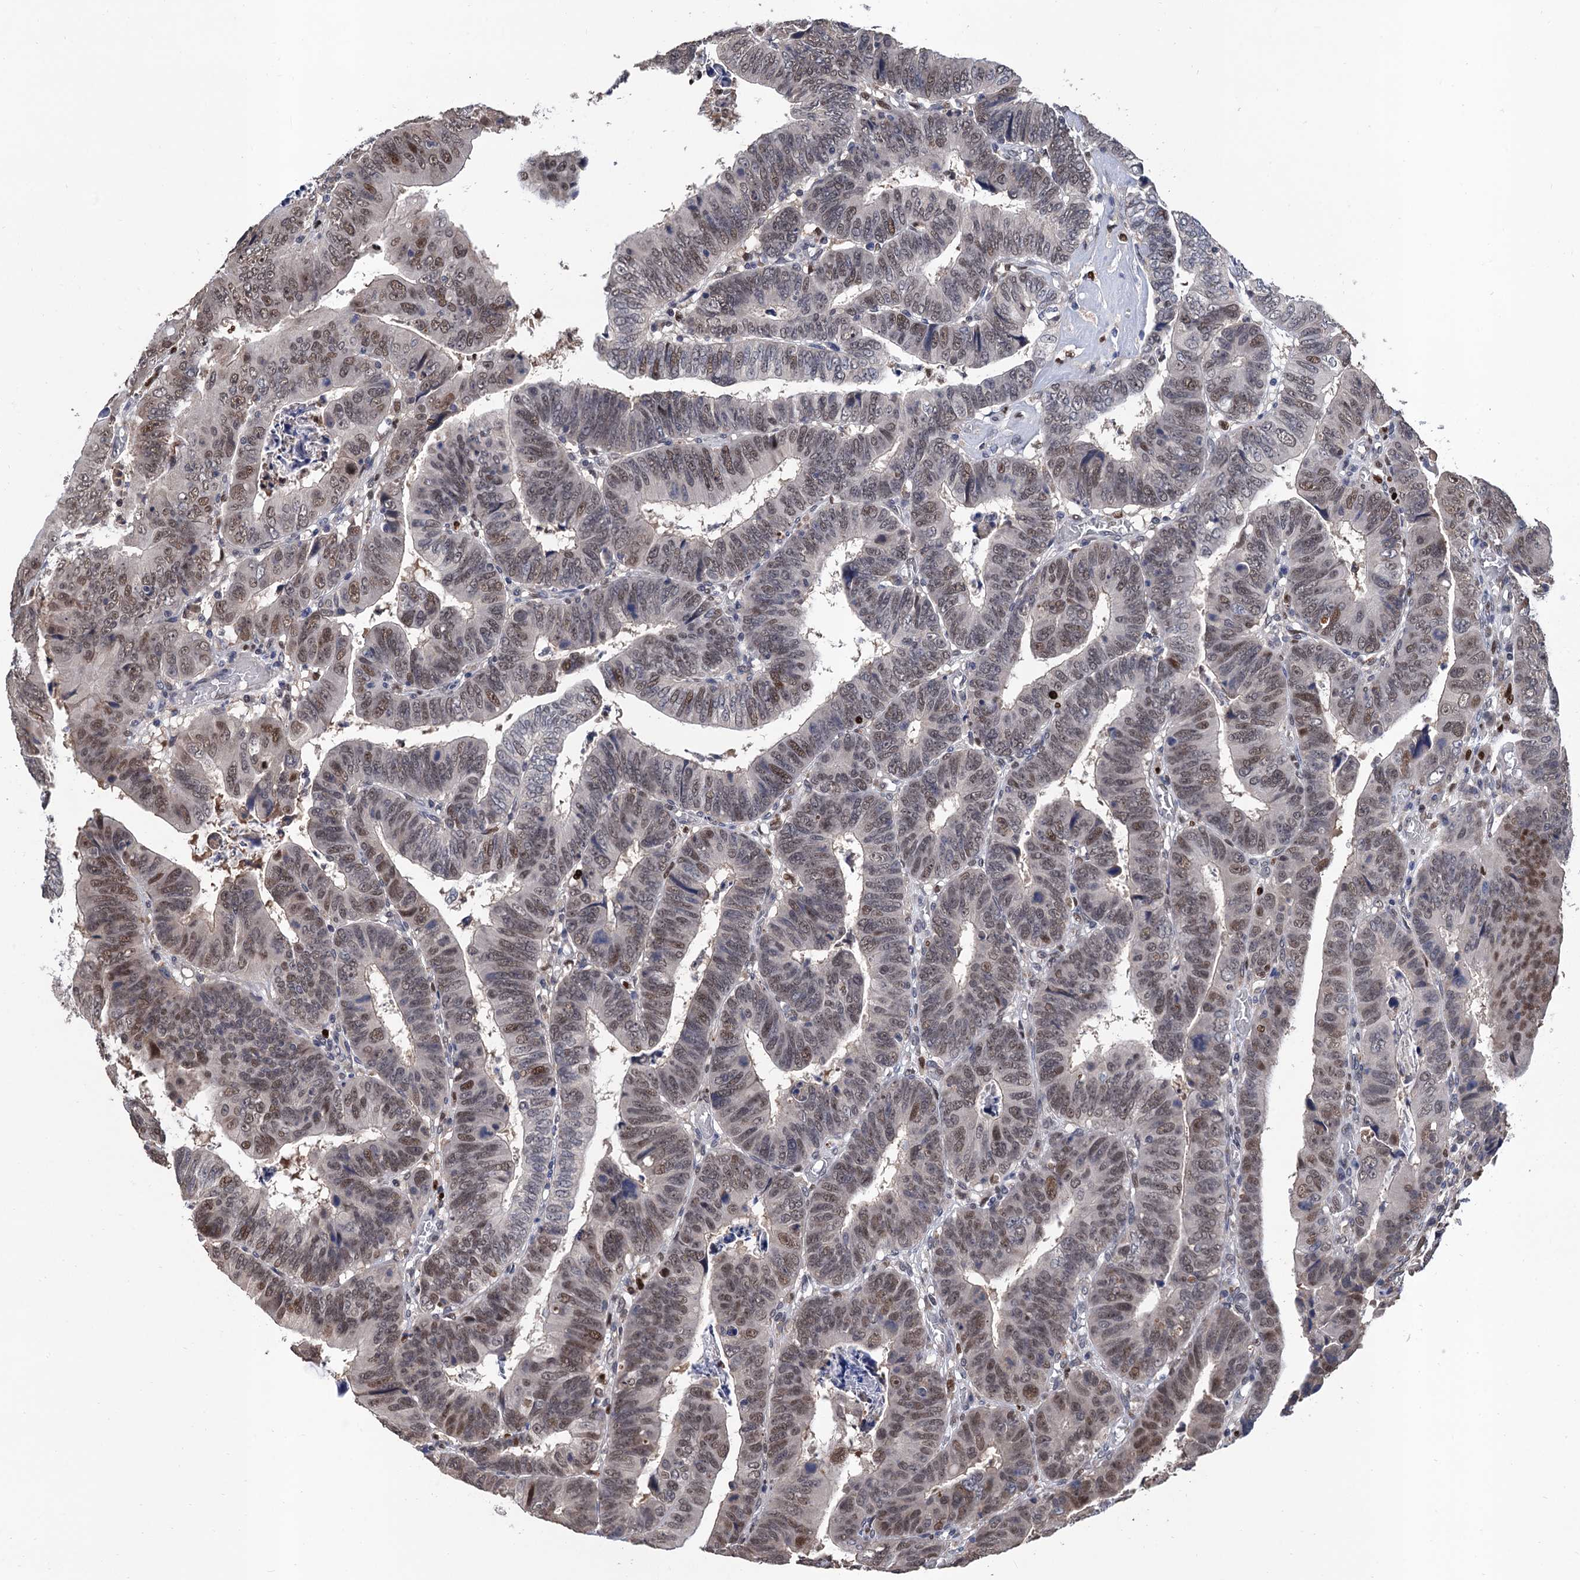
{"staining": {"intensity": "moderate", "quantity": "25%-75%", "location": "nuclear"}, "tissue": "colorectal cancer", "cell_type": "Tumor cells", "image_type": "cancer", "snomed": [{"axis": "morphology", "description": "Normal tissue, NOS"}, {"axis": "morphology", "description": "Adenocarcinoma, NOS"}, {"axis": "topography", "description": "Rectum"}], "caption": "This is an image of immunohistochemistry (IHC) staining of colorectal cancer, which shows moderate expression in the nuclear of tumor cells.", "gene": "TSEN34", "patient": {"sex": "female", "age": 65}}